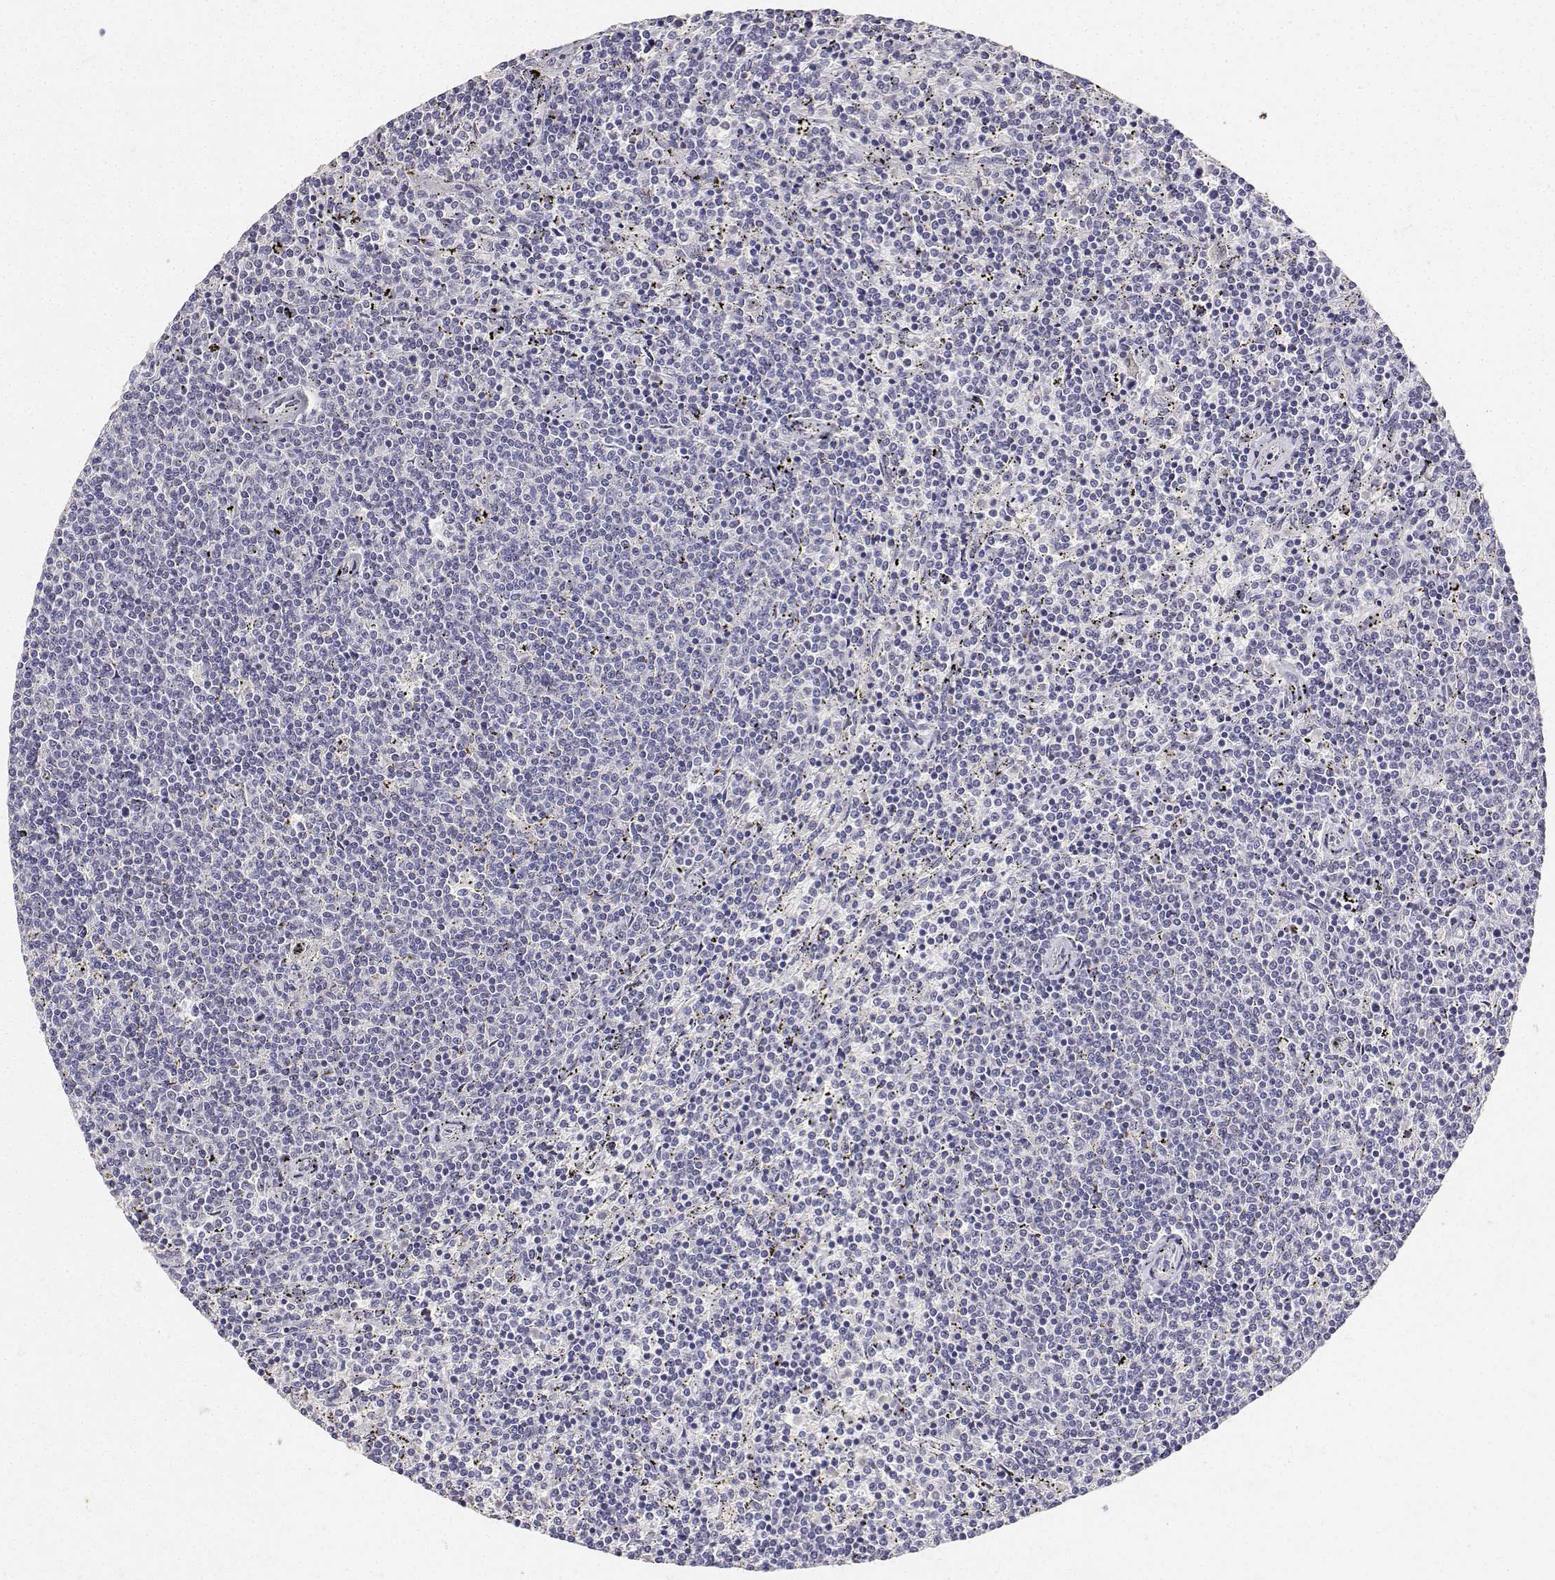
{"staining": {"intensity": "negative", "quantity": "none", "location": "none"}, "tissue": "lymphoma", "cell_type": "Tumor cells", "image_type": "cancer", "snomed": [{"axis": "morphology", "description": "Malignant lymphoma, non-Hodgkin's type, Low grade"}, {"axis": "topography", "description": "Spleen"}], "caption": "High magnification brightfield microscopy of lymphoma stained with DAB (3,3'-diaminobenzidine) (brown) and counterstained with hematoxylin (blue): tumor cells show no significant expression.", "gene": "PAEP", "patient": {"sex": "female", "age": 50}}